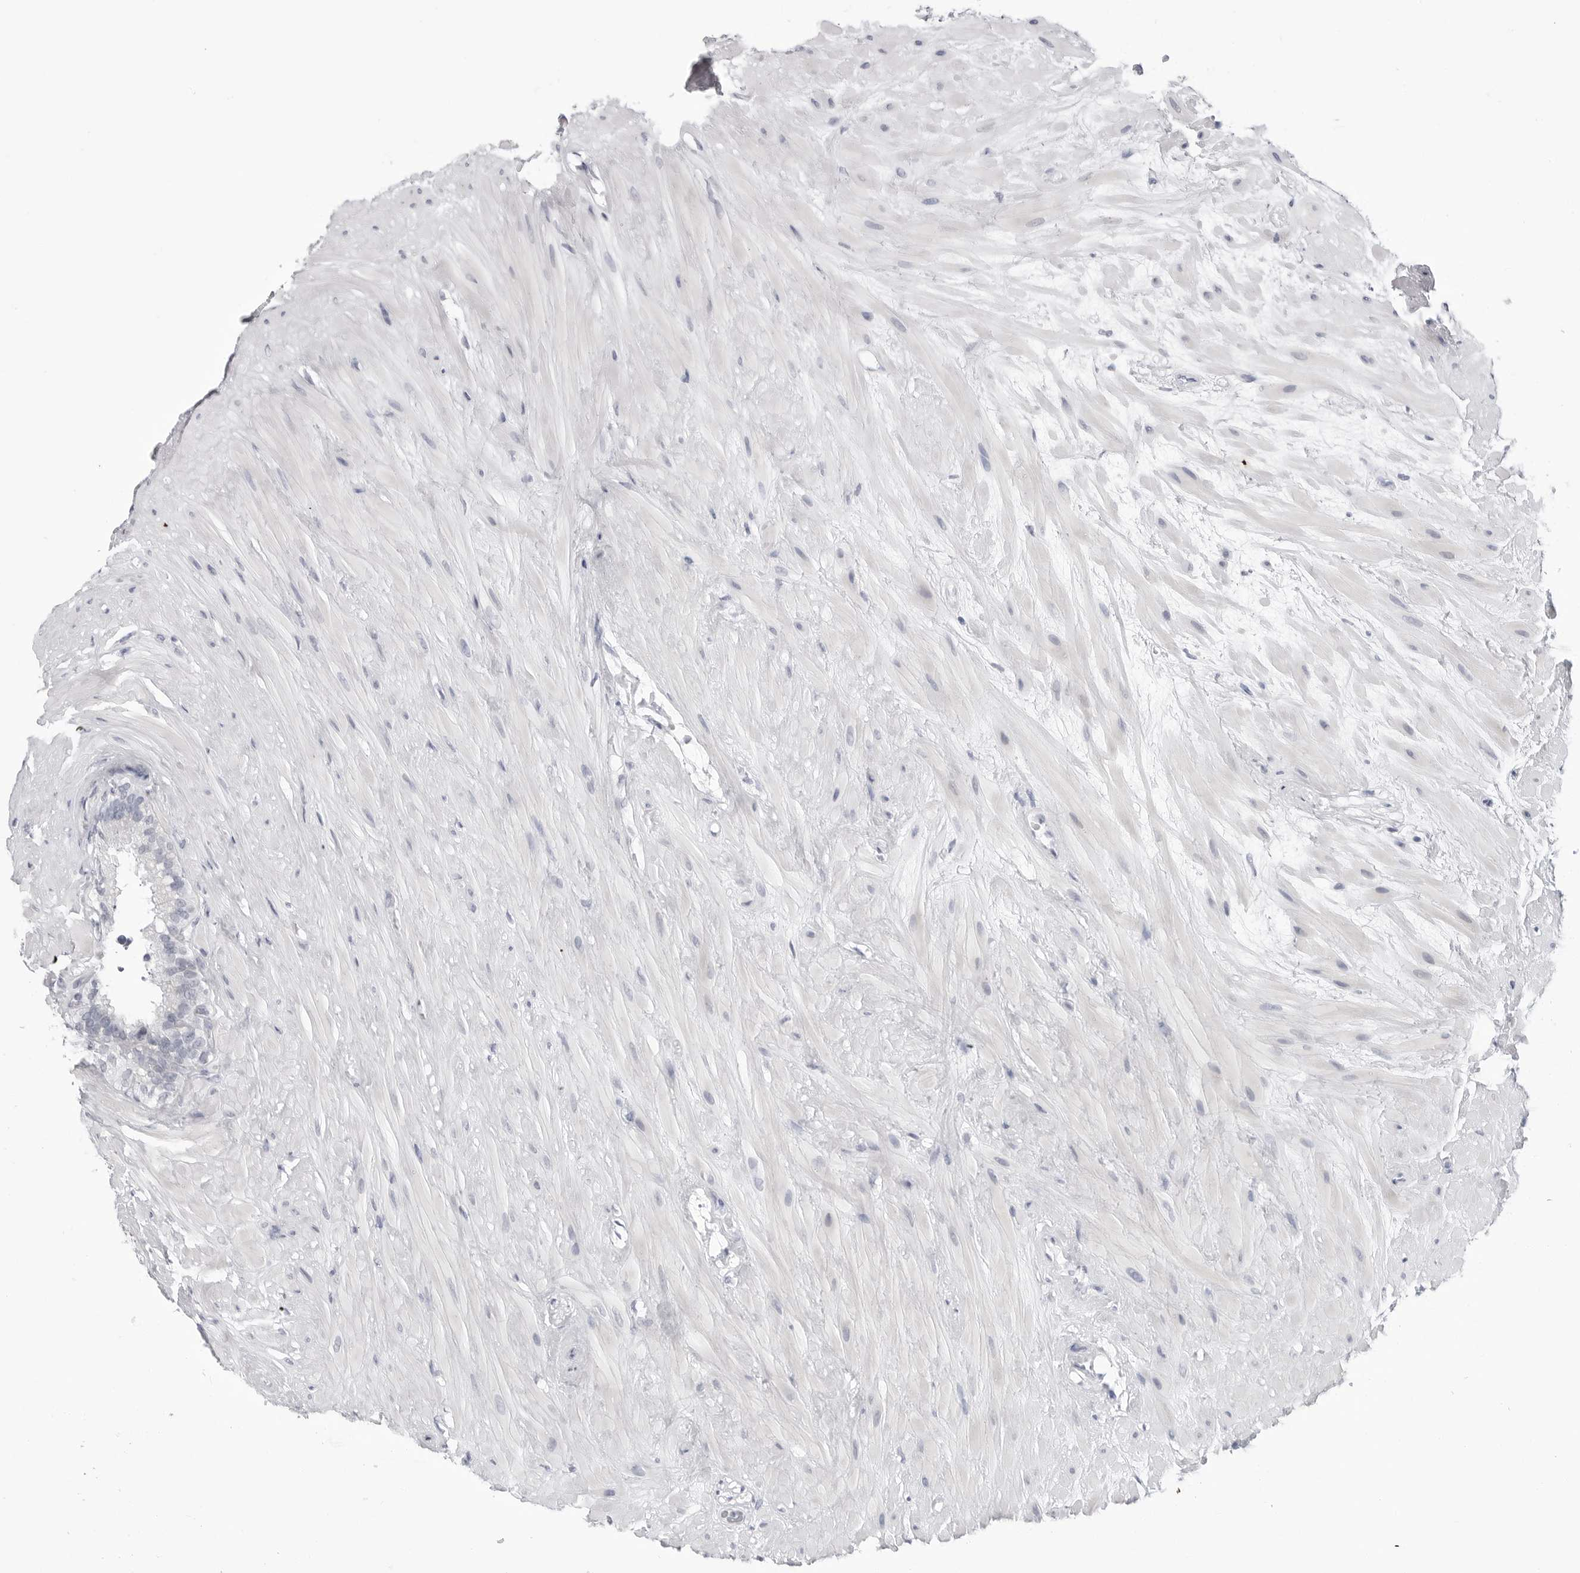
{"staining": {"intensity": "negative", "quantity": "none", "location": "none"}, "tissue": "seminal vesicle", "cell_type": "Glandular cells", "image_type": "normal", "snomed": [{"axis": "morphology", "description": "Normal tissue, NOS"}, {"axis": "topography", "description": "Seminal veicle"}], "caption": "This is an immunohistochemistry photomicrograph of benign seminal vesicle. There is no positivity in glandular cells.", "gene": "PGA3", "patient": {"sex": "male", "age": 80}}